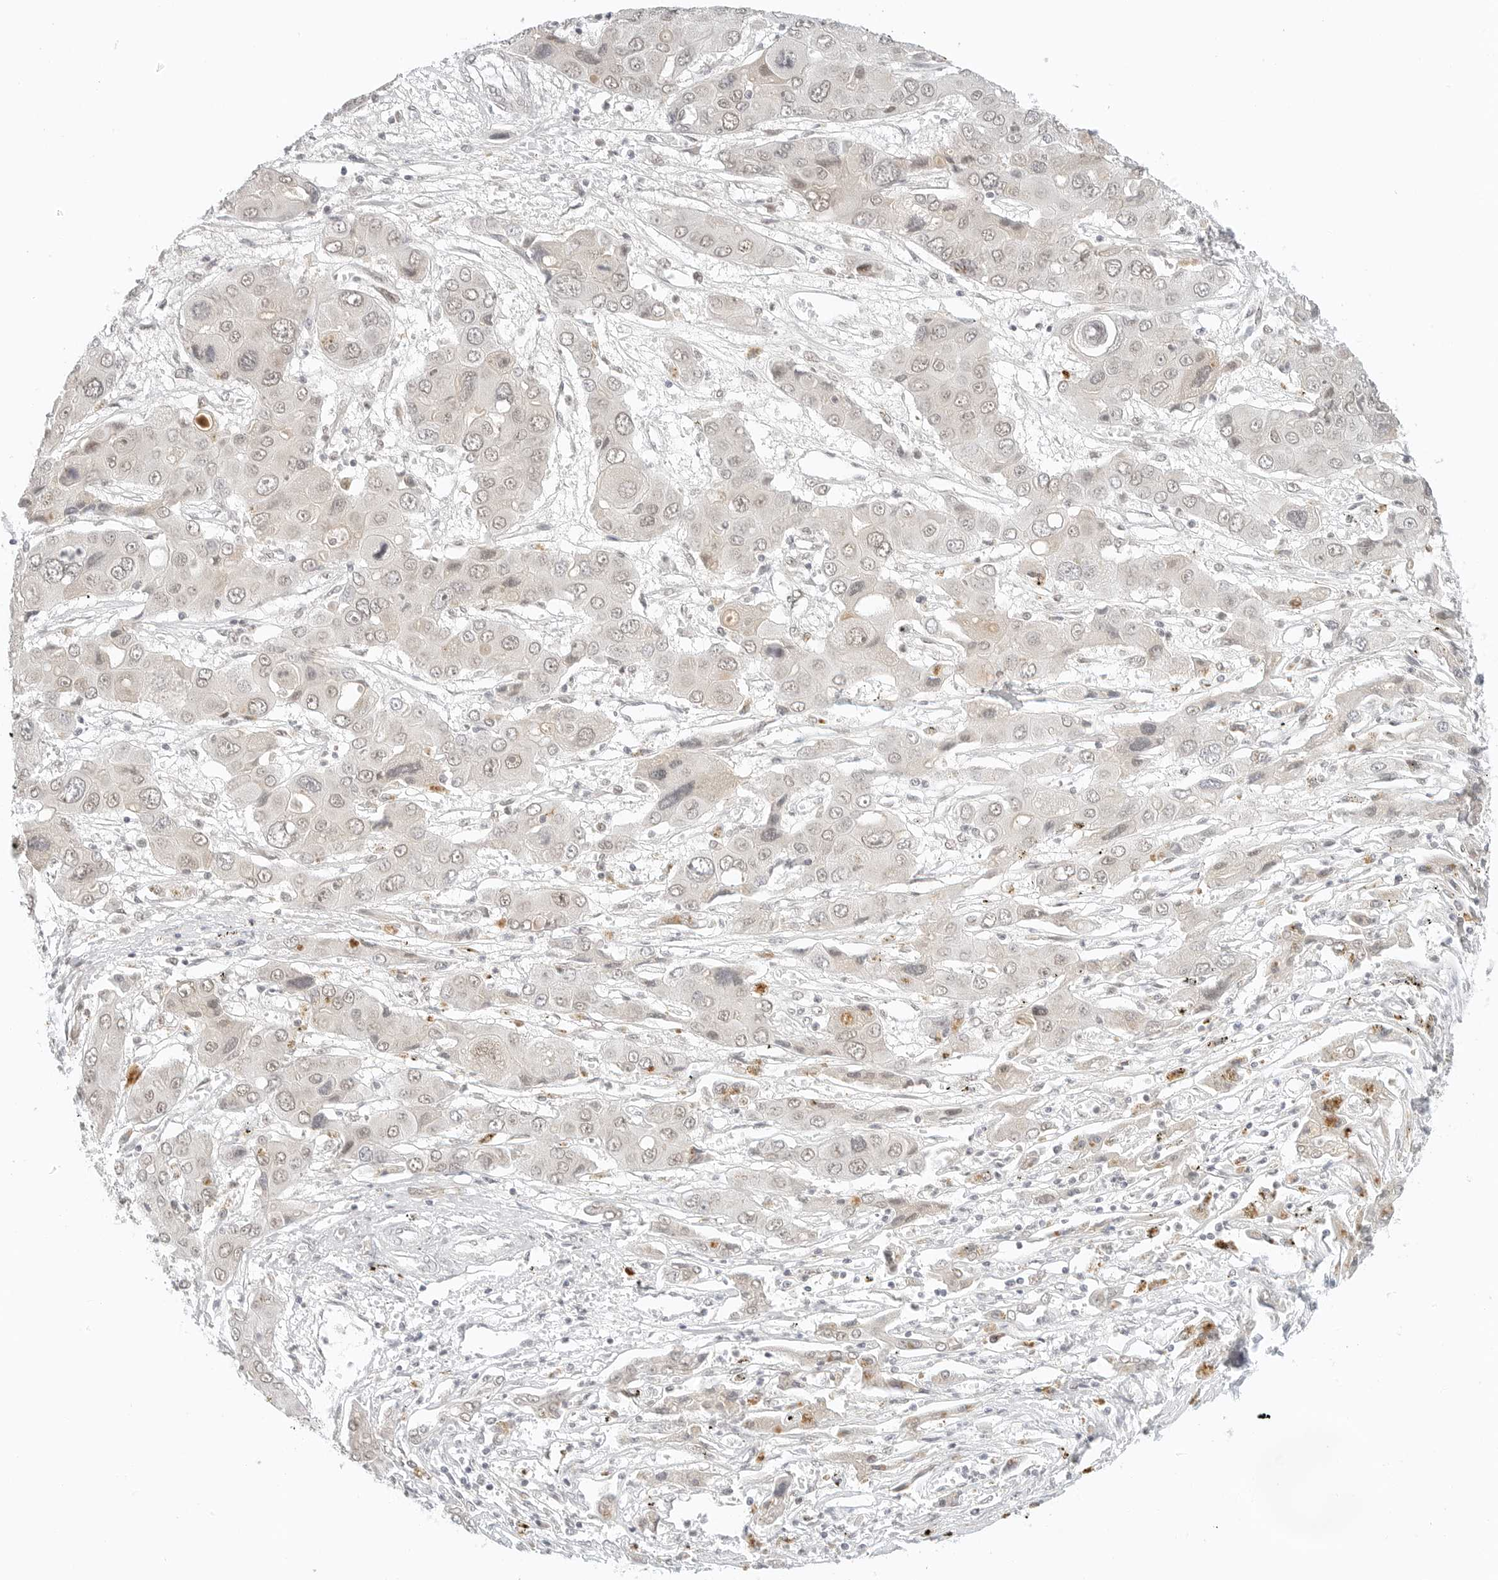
{"staining": {"intensity": "weak", "quantity": "<25%", "location": "nuclear"}, "tissue": "liver cancer", "cell_type": "Tumor cells", "image_type": "cancer", "snomed": [{"axis": "morphology", "description": "Cholangiocarcinoma"}, {"axis": "topography", "description": "Liver"}], "caption": "The image demonstrates no staining of tumor cells in cholangiocarcinoma (liver). The staining is performed using DAB brown chromogen with nuclei counter-stained in using hematoxylin.", "gene": "NEO1", "patient": {"sex": "male", "age": 67}}